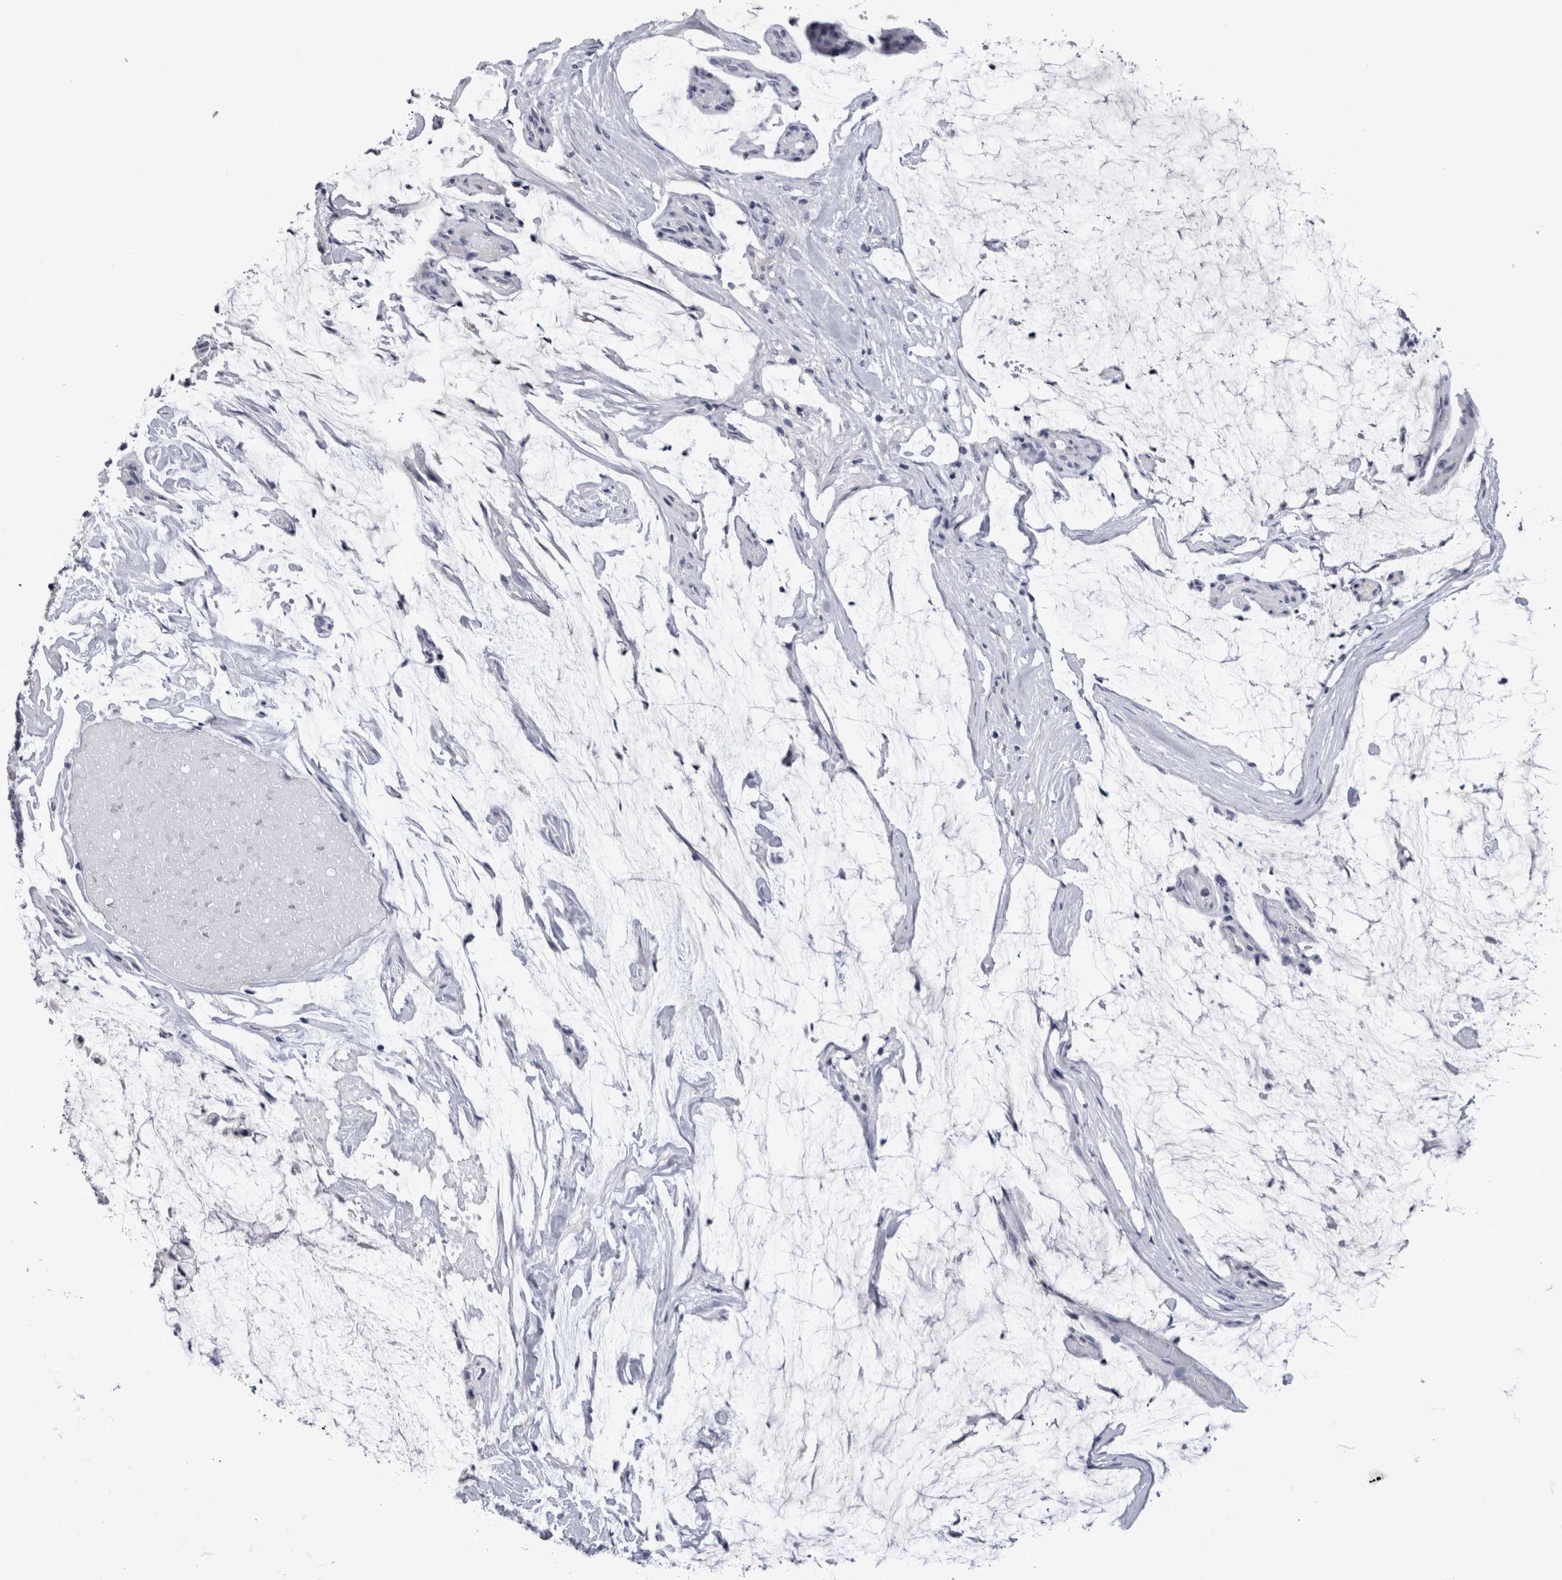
{"staining": {"intensity": "negative", "quantity": "none", "location": "none"}, "tissue": "ovarian cancer", "cell_type": "Tumor cells", "image_type": "cancer", "snomed": [{"axis": "morphology", "description": "Cystadenocarcinoma, mucinous, NOS"}, {"axis": "topography", "description": "Ovary"}], "caption": "The image exhibits no staining of tumor cells in ovarian mucinous cystadenocarcinoma.", "gene": "PAX5", "patient": {"sex": "female", "age": 39}}